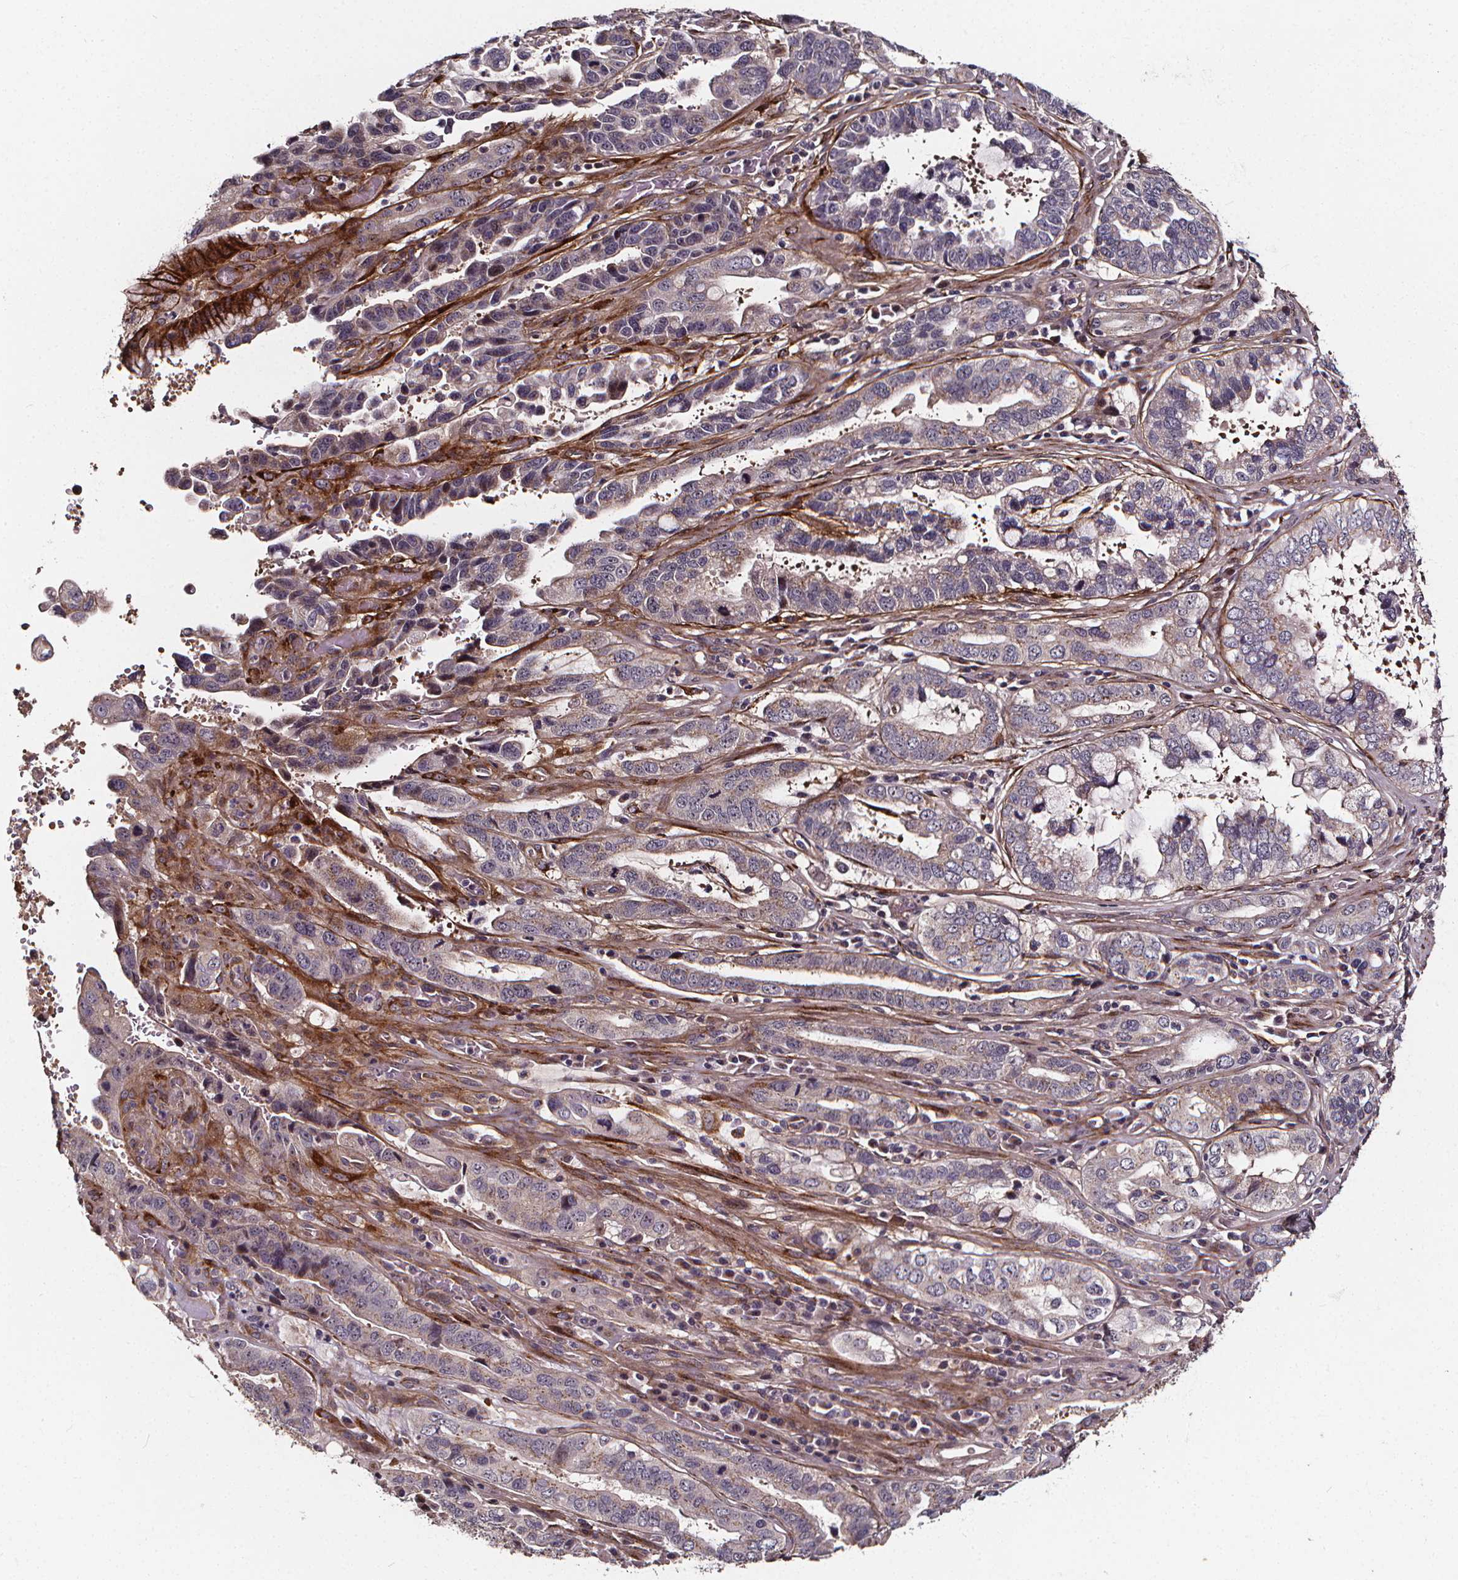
{"staining": {"intensity": "weak", "quantity": "25%-75%", "location": "cytoplasmic/membranous"}, "tissue": "stomach cancer", "cell_type": "Tumor cells", "image_type": "cancer", "snomed": [{"axis": "morphology", "description": "Adenocarcinoma, NOS"}, {"axis": "topography", "description": "Stomach, lower"}], "caption": "Immunohistochemistry (IHC) staining of stomach adenocarcinoma, which shows low levels of weak cytoplasmic/membranous staining in approximately 25%-75% of tumor cells indicating weak cytoplasmic/membranous protein positivity. The staining was performed using DAB (3,3'-diaminobenzidine) (brown) for protein detection and nuclei were counterstained in hematoxylin (blue).", "gene": "AEBP1", "patient": {"sex": "female", "age": 76}}